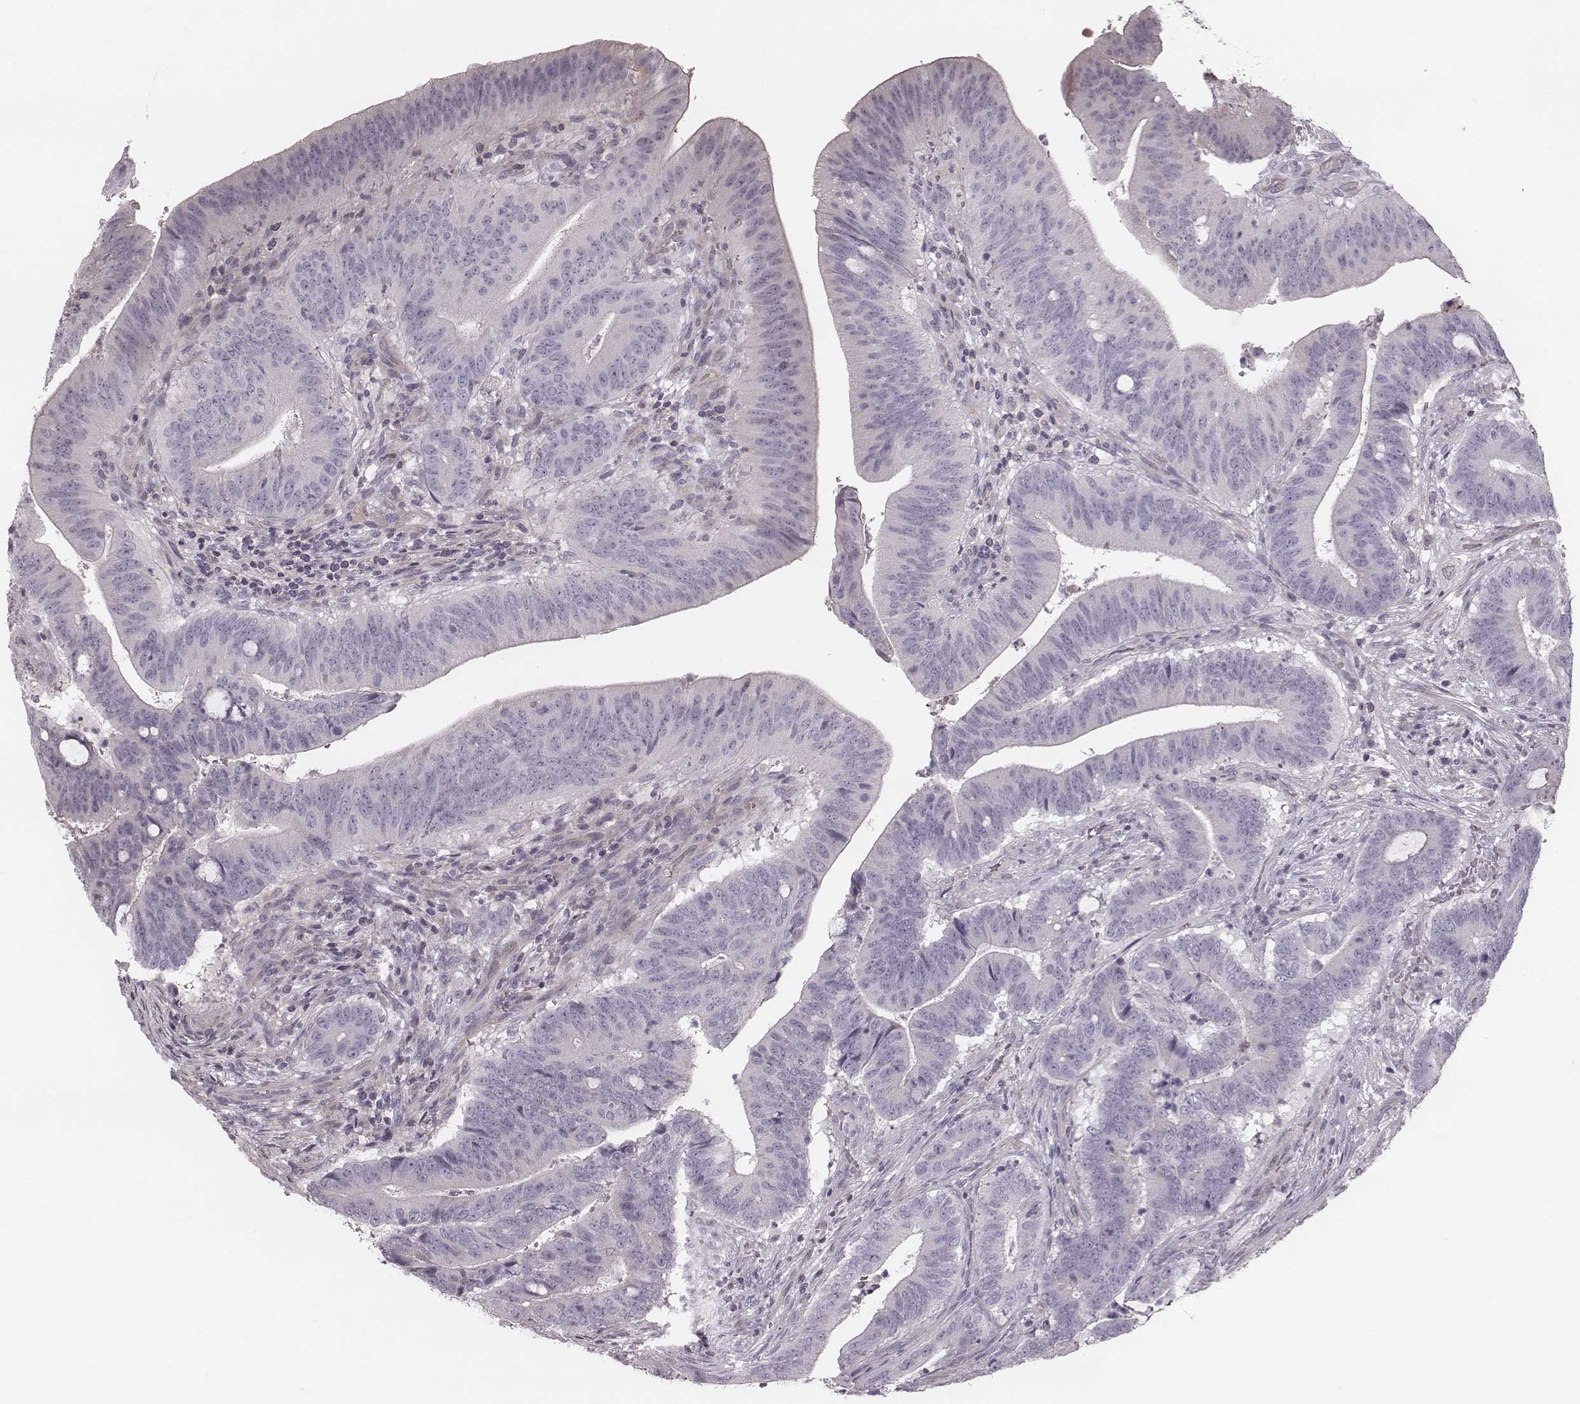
{"staining": {"intensity": "negative", "quantity": "none", "location": "none"}, "tissue": "colorectal cancer", "cell_type": "Tumor cells", "image_type": "cancer", "snomed": [{"axis": "morphology", "description": "Adenocarcinoma, NOS"}, {"axis": "topography", "description": "Colon"}], "caption": "DAB (3,3'-diaminobenzidine) immunohistochemical staining of human adenocarcinoma (colorectal) exhibits no significant staining in tumor cells. Nuclei are stained in blue.", "gene": "S100Z", "patient": {"sex": "female", "age": 43}}